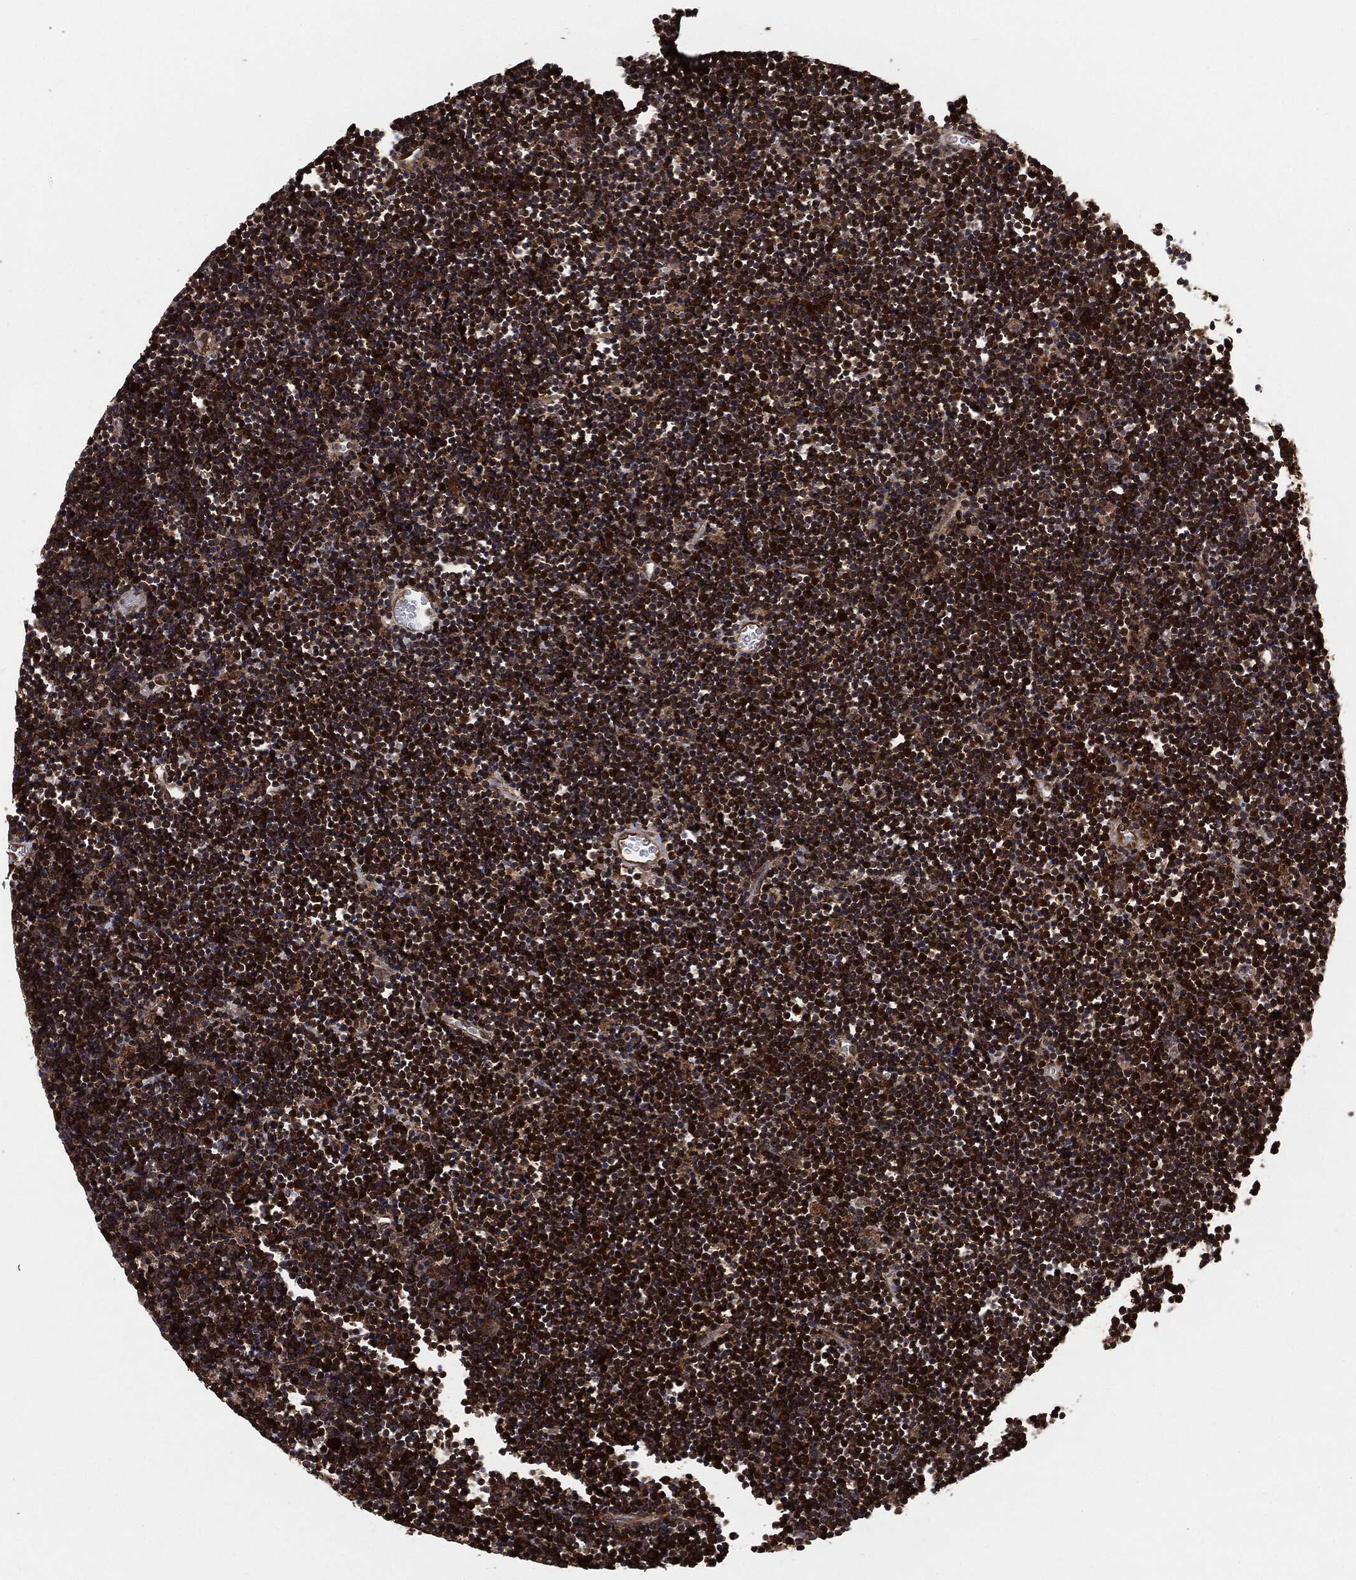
{"staining": {"intensity": "strong", "quantity": ">75%", "location": "cytoplasmic/membranous"}, "tissue": "lymphoma", "cell_type": "Tumor cells", "image_type": "cancer", "snomed": [{"axis": "morphology", "description": "Malignant lymphoma, non-Hodgkin's type, Low grade"}, {"axis": "topography", "description": "Brain"}], "caption": "DAB immunohistochemical staining of lymphoma shows strong cytoplasmic/membranous protein staining in about >75% of tumor cells. Ihc stains the protein in brown and the nuclei are stained blue.", "gene": "NME1", "patient": {"sex": "female", "age": 66}}